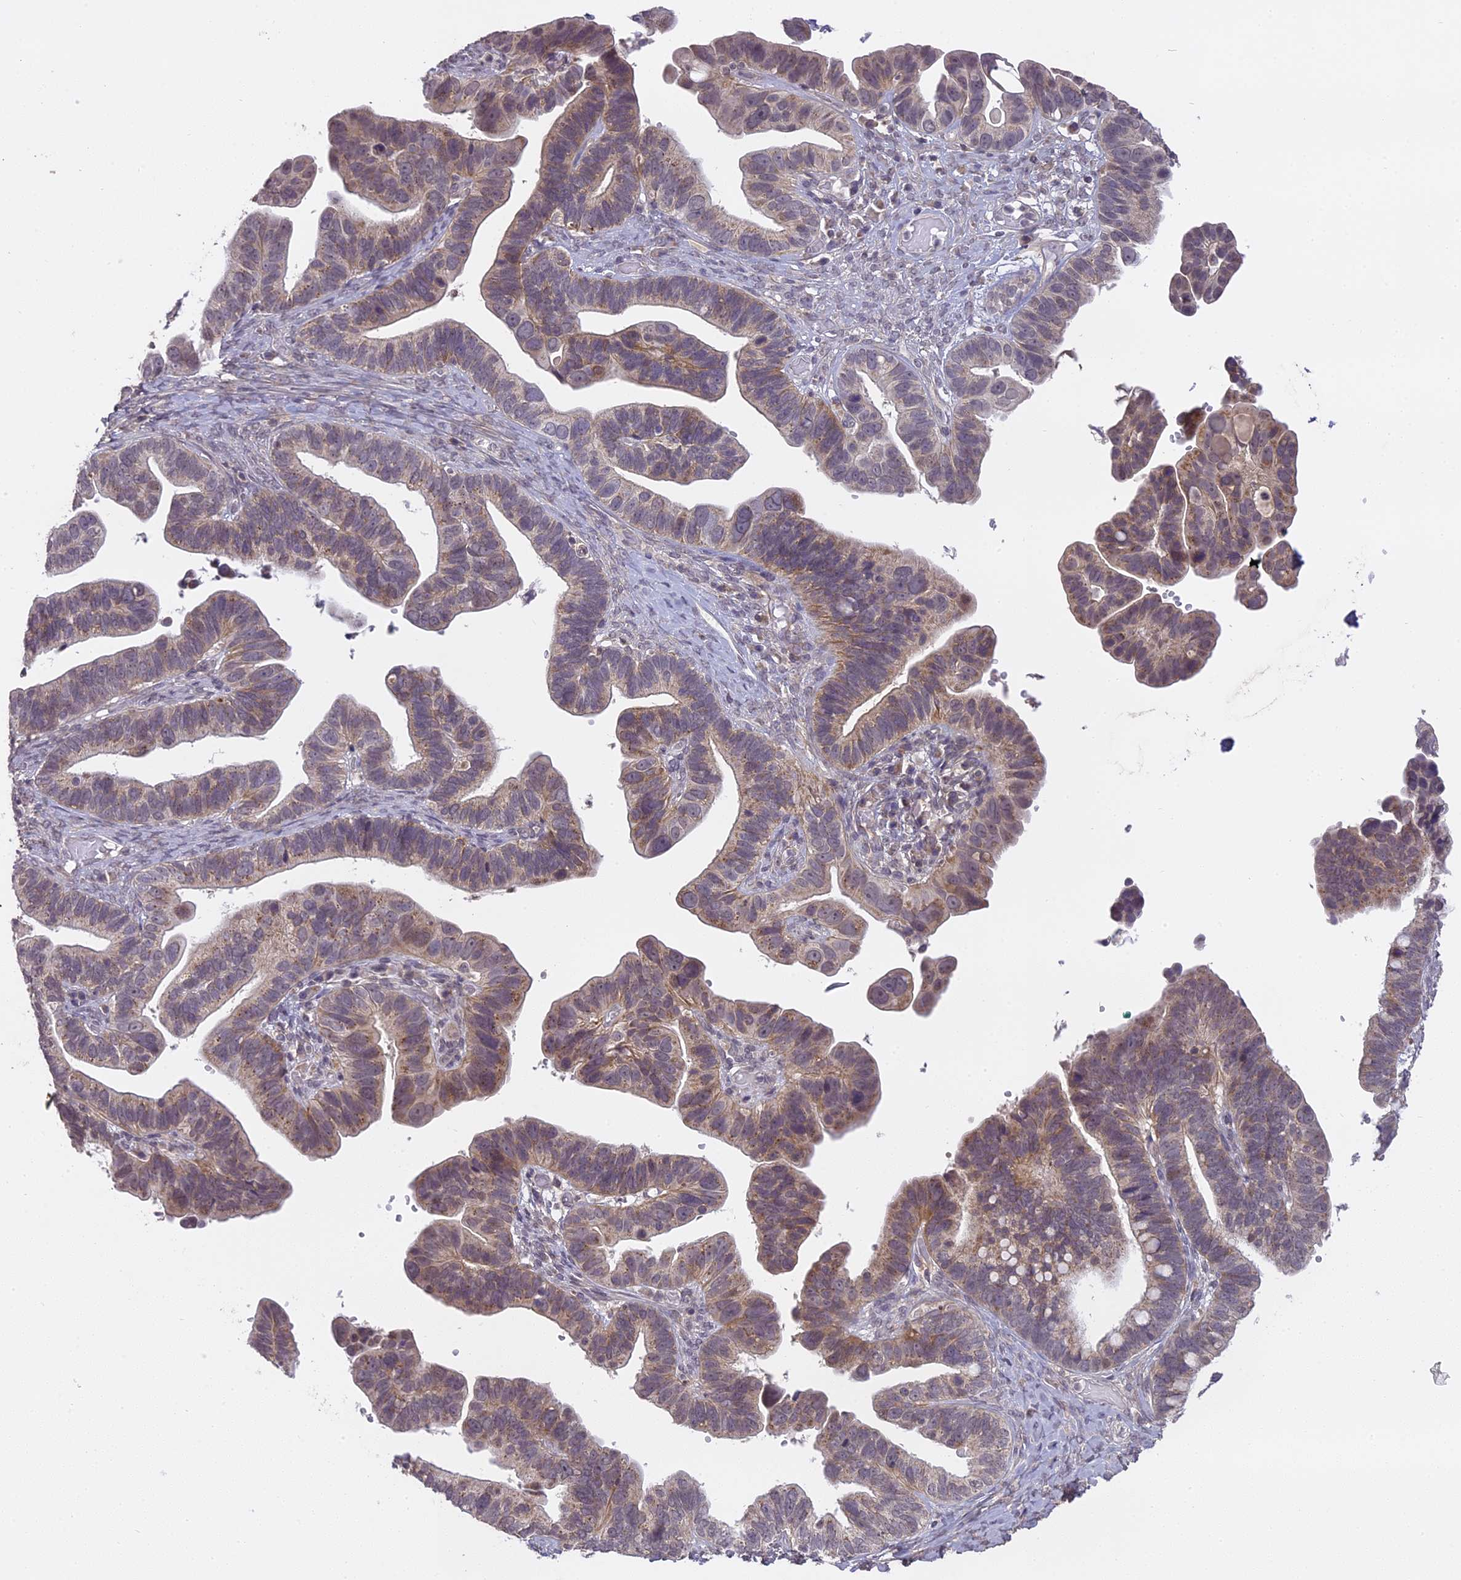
{"staining": {"intensity": "weak", "quantity": "25%-75%", "location": "cytoplasmic/membranous"}, "tissue": "ovarian cancer", "cell_type": "Tumor cells", "image_type": "cancer", "snomed": [{"axis": "morphology", "description": "Cystadenocarcinoma, serous, NOS"}, {"axis": "topography", "description": "Ovary"}], "caption": "High-magnification brightfield microscopy of ovarian cancer (serous cystadenocarcinoma) stained with DAB (3,3'-diaminobenzidine) (brown) and counterstained with hematoxylin (blue). tumor cells exhibit weak cytoplasmic/membranous expression is identified in approximately25%-75% of cells.", "gene": "ERG28", "patient": {"sex": "female", "age": 56}}